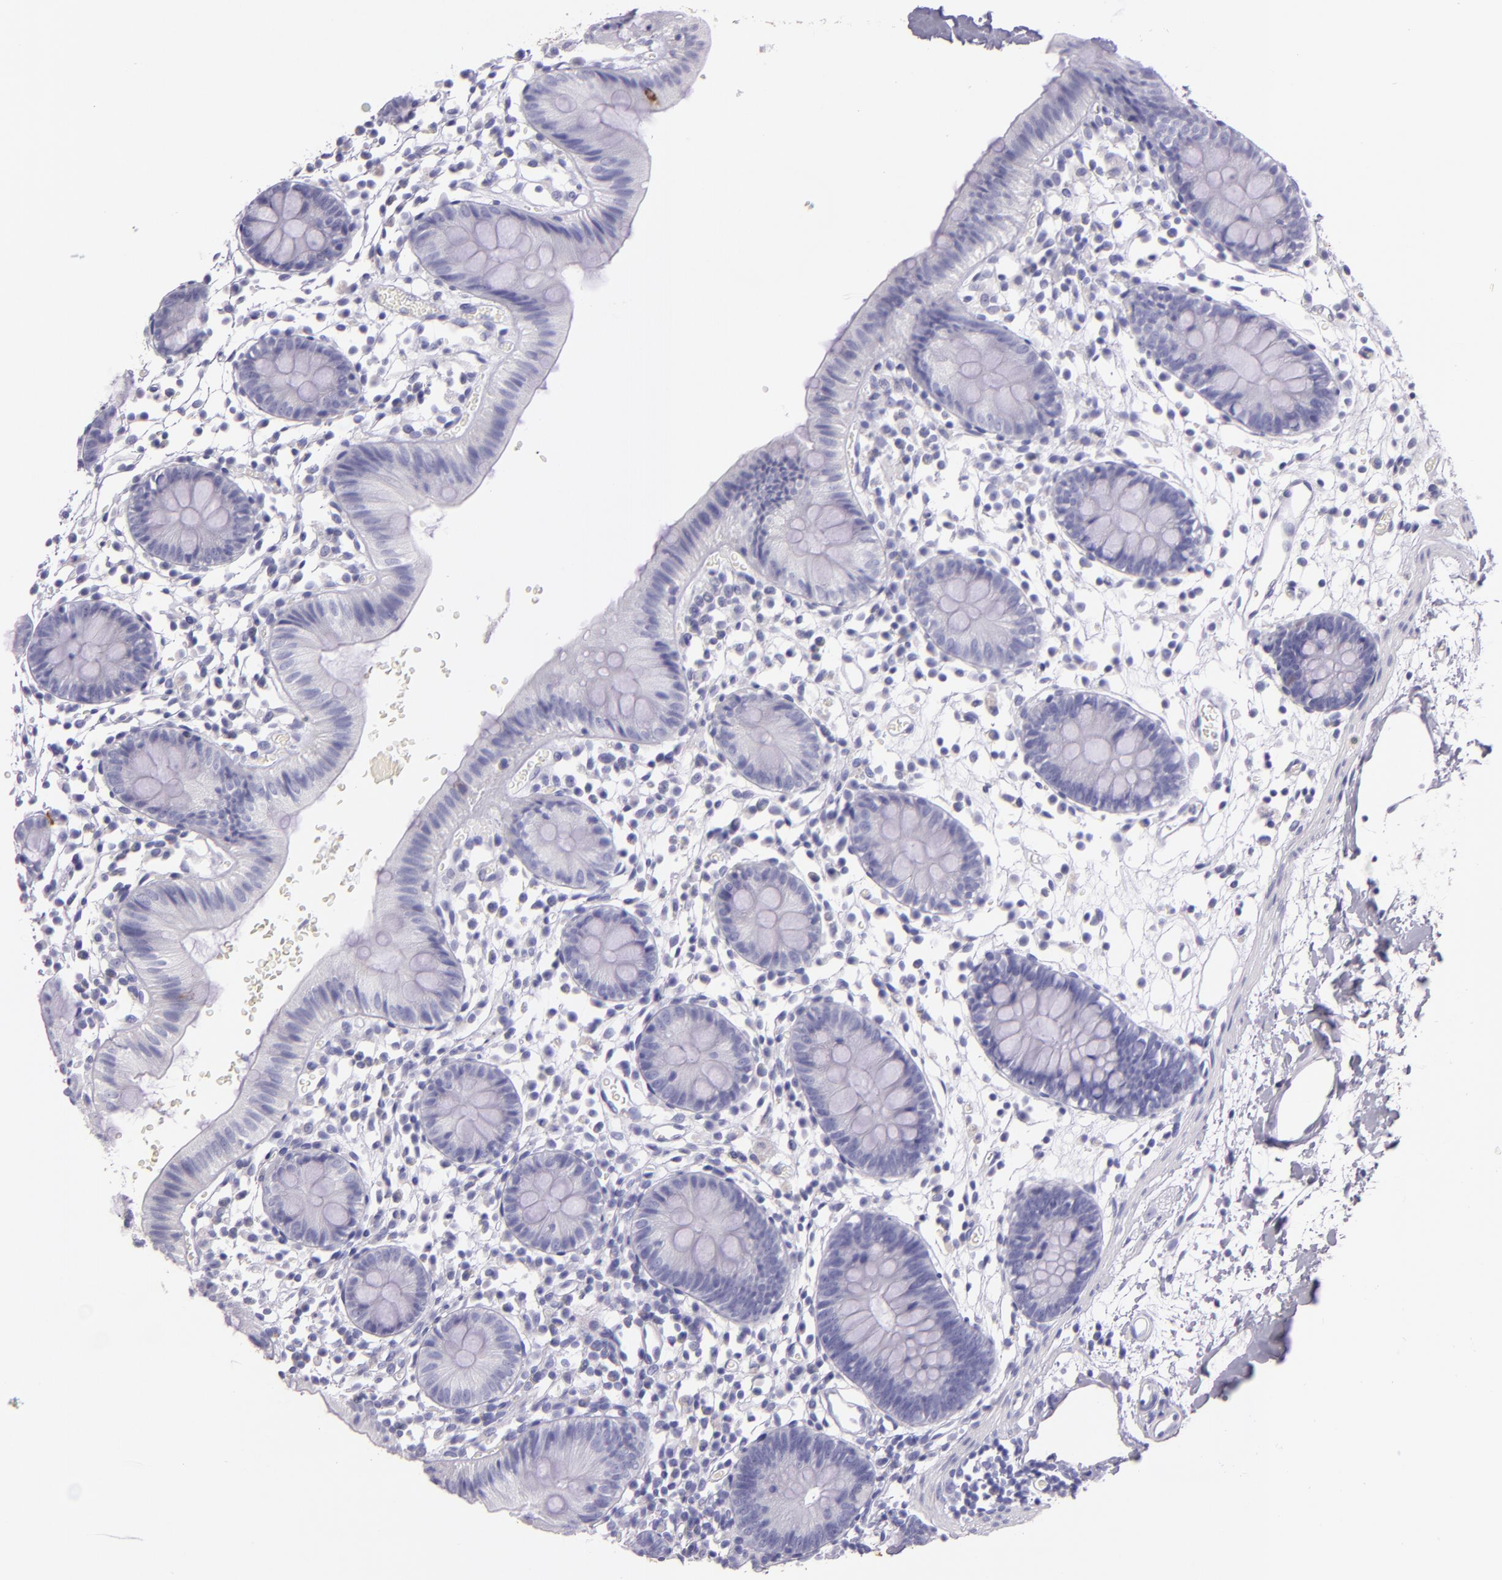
{"staining": {"intensity": "negative", "quantity": "none", "location": "none"}, "tissue": "colon", "cell_type": "Endothelial cells", "image_type": "normal", "snomed": [{"axis": "morphology", "description": "Normal tissue, NOS"}, {"axis": "topography", "description": "Colon"}], "caption": "This is a histopathology image of immunohistochemistry staining of benign colon, which shows no expression in endothelial cells.", "gene": "MUC5AC", "patient": {"sex": "male", "age": 14}}